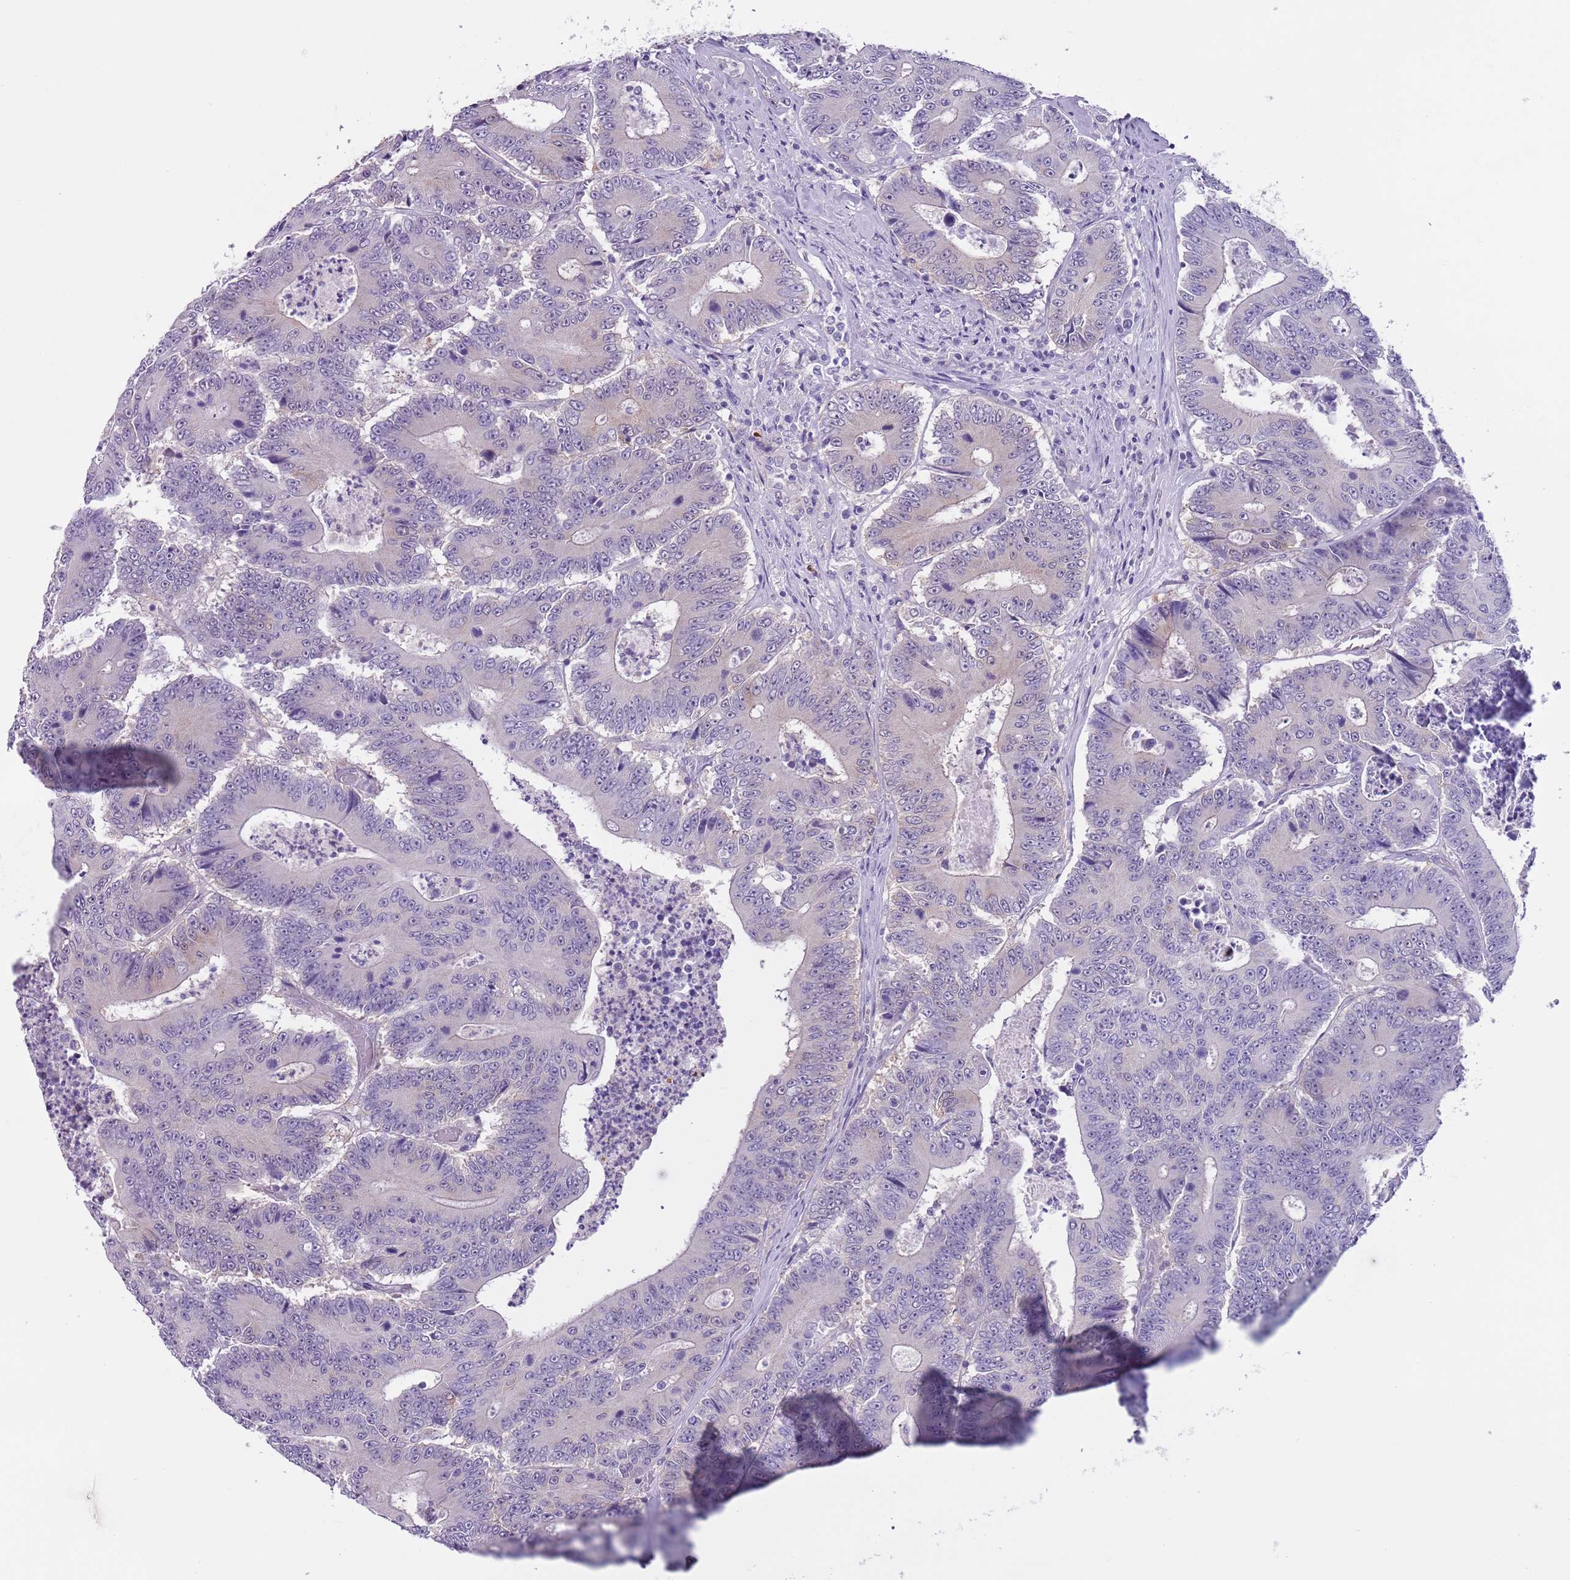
{"staining": {"intensity": "negative", "quantity": "none", "location": "none"}, "tissue": "colorectal cancer", "cell_type": "Tumor cells", "image_type": "cancer", "snomed": [{"axis": "morphology", "description": "Adenocarcinoma, NOS"}, {"axis": "topography", "description": "Colon"}], "caption": "Photomicrograph shows no protein positivity in tumor cells of adenocarcinoma (colorectal) tissue. Brightfield microscopy of IHC stained with DAB (brown) and hematoxylin (blue), captured at high magnification.", "gene": "PFKFB2", "patient": {"sex": "male", "age": 83}}